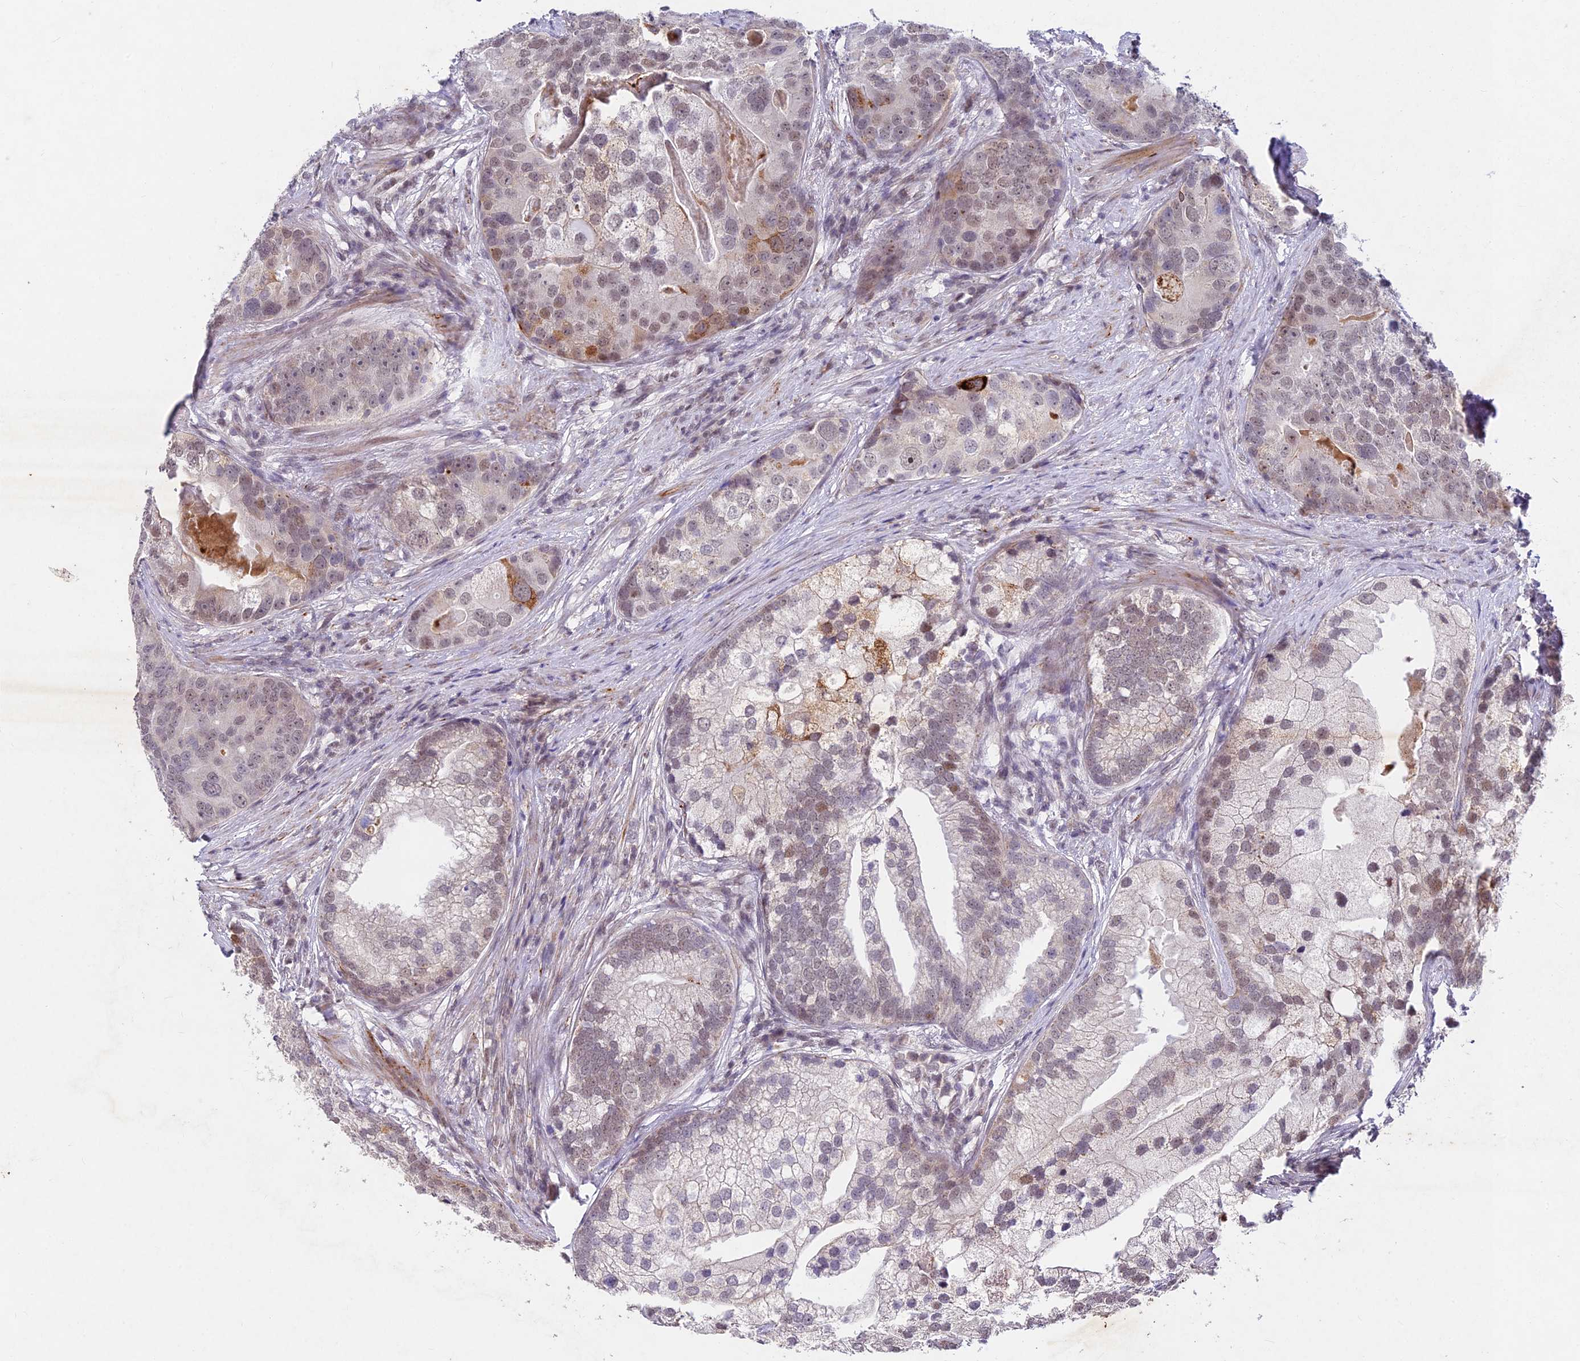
{"staining": {"intensity": "moderate", "quantity": "<25%", "location": "cytoplasmic/membranous,nuclear"}, "tissue": "prostate cancer", "cell_type": "Tumor cells", "image_type": "cancer", "snomed": [{"axis": "morphology", "description": "Adenocarcinoma, High grade"}, {"axis": "topography", "description": "Prostate"}], "caption": "Human prostate high-grade adenocarcinoma stained with a protein marker exhibits moderate staining in tumor cells.", "gene": "RAVER1", "patient": {"sex": "male", "age": 62}}